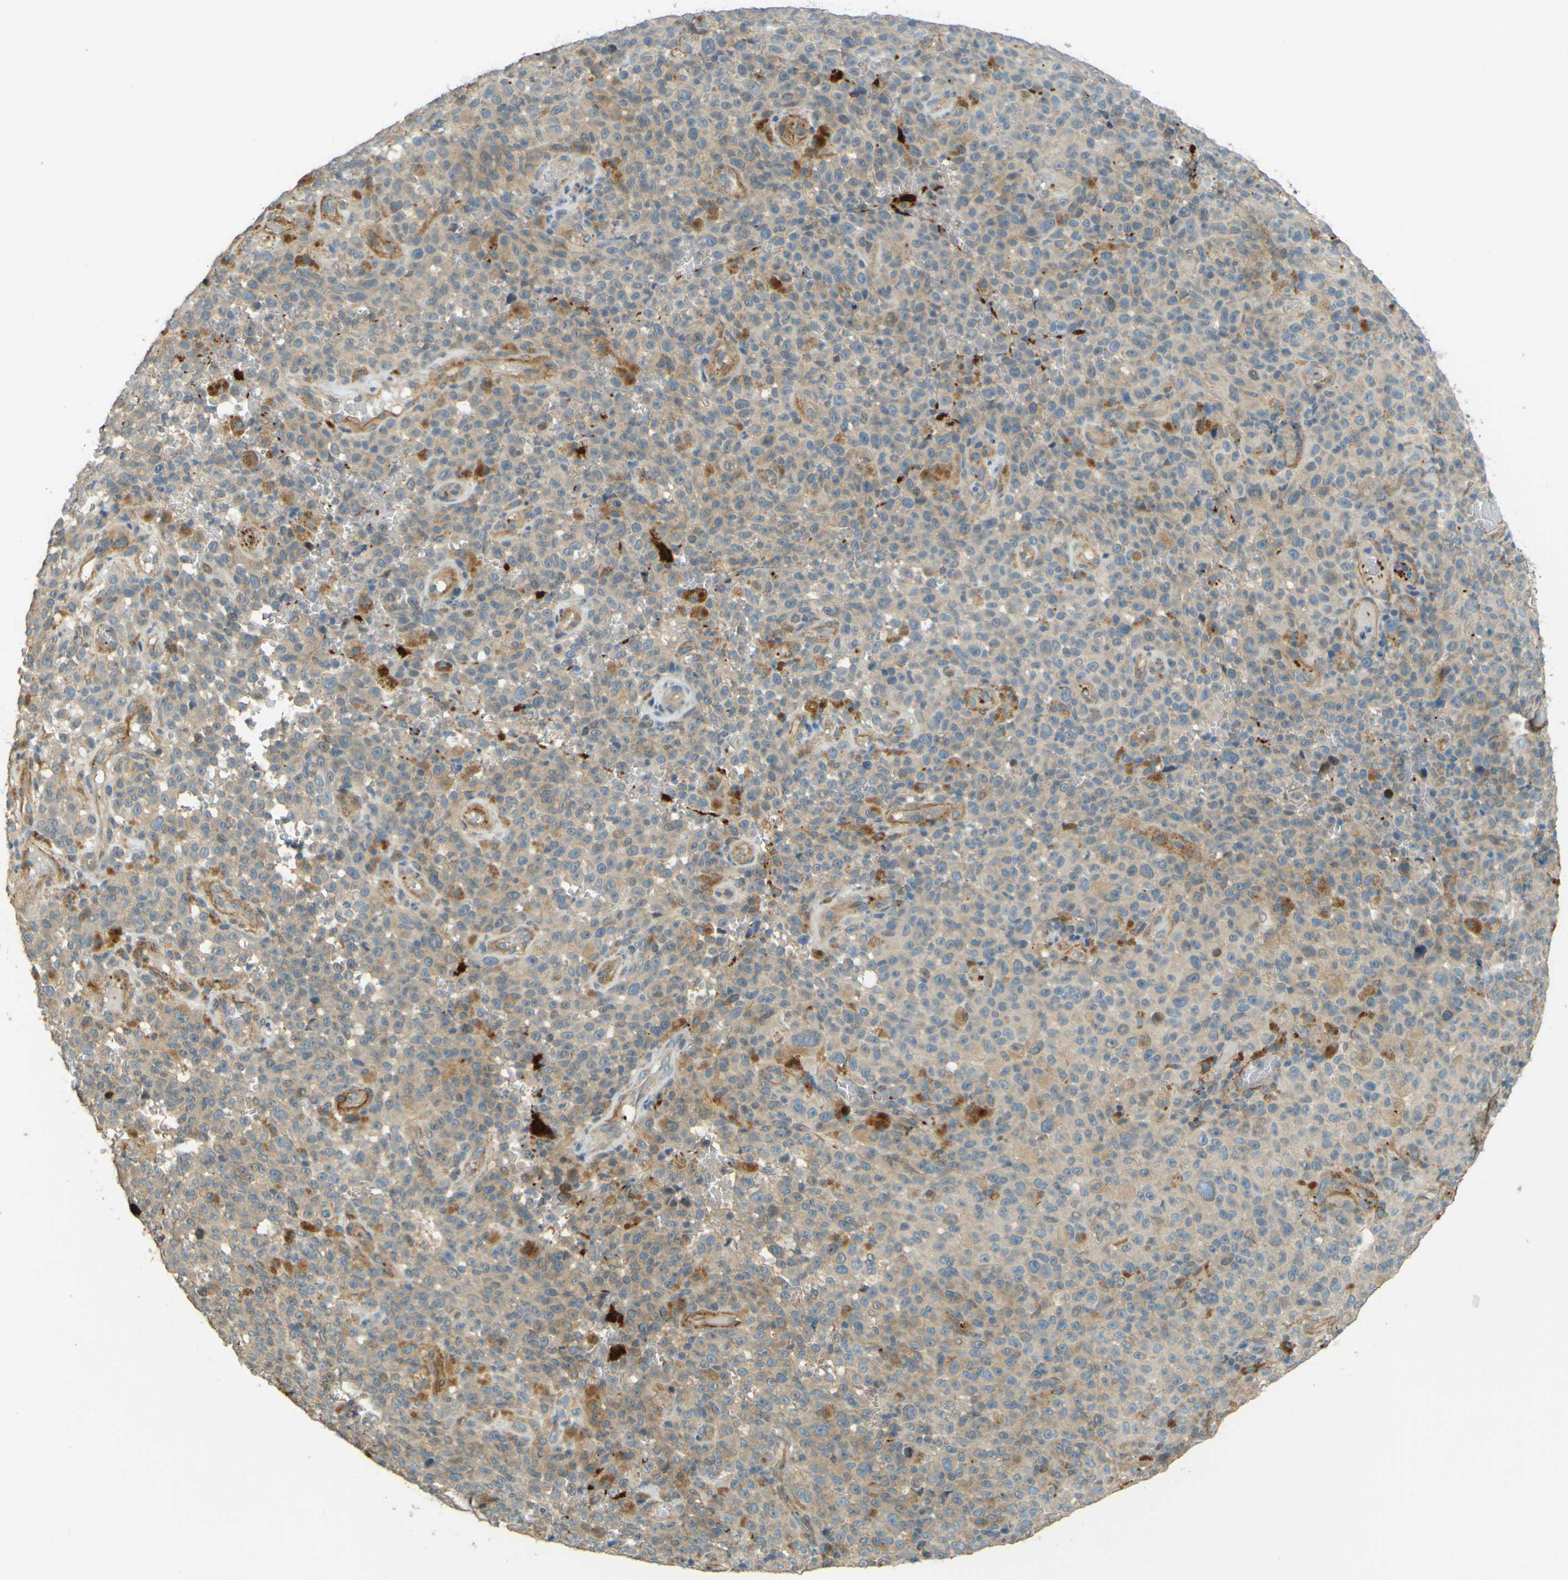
{"staining": {"intensity": "weak", "quantity": "25%-75%", "location": "cytoplasmic/membranous"}, "tissue": "melanoma", "cell_type": "Tumor cells", "image_type": "cancer", "snomed": [{"axis": "morphology", "description": "Malignant melanoma, NOS"}, {"axis": "topography", "description": "Skin"}], "caption": "Approximately 25%-75% of tumor cells in human malignant melanoma exhibit weak cytoplasmic/membranous protein expression as visualized by brown immunohistochemical staining.", "gene": "NEXN", "patient": {"sex": "female", "age": 82}}